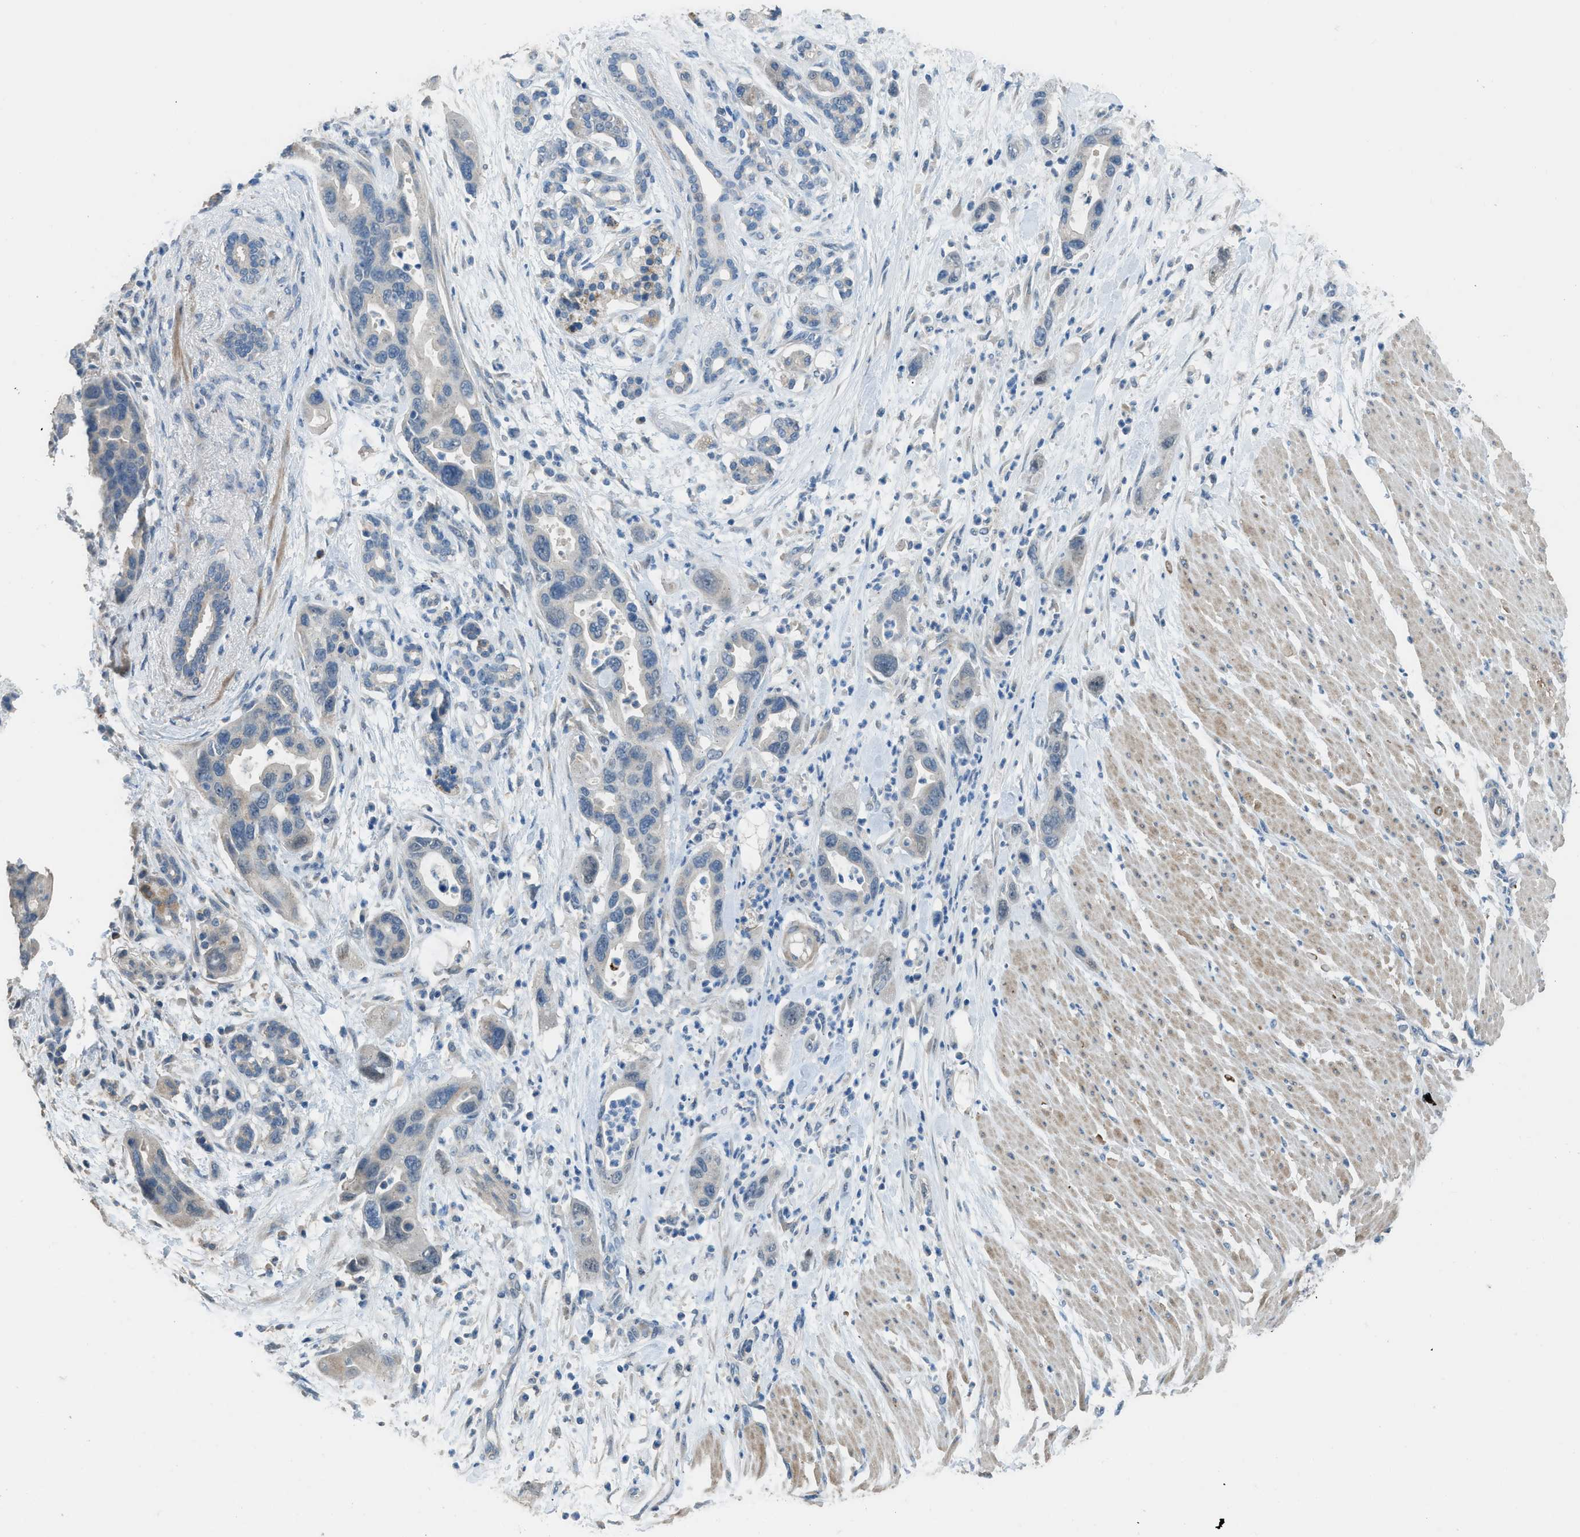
{"staining": {"intensity": "negative", "quantity": "none", "location": "none"}, "tissue": "pancreatic cancer", "cell_type": "Tumor cells", "image_type": "cancer", "snomed": [{"axis": "morphology", "description": "Normal tissue, NOS"}, {"axis": "morphology", "description": "Adenocarcinoma, NOS"}, {"axis": "topography", "description": "Pancreas"}], "caption": "High magnification brightfield microscopy of pancreatic cancer stained with DAB (brown) and counterstained with hematoxylin (blue): tumor cells show no significant positivity. (Stains: DAB (3,3'-diaminobenzidine) immunohistochemistry (IHC) with hematoxylin counter stain, Microscopy: brightfield microscopy at high magnification).", "gene": "TIMD4", "patient": {"sex": "female", "age": 71}}